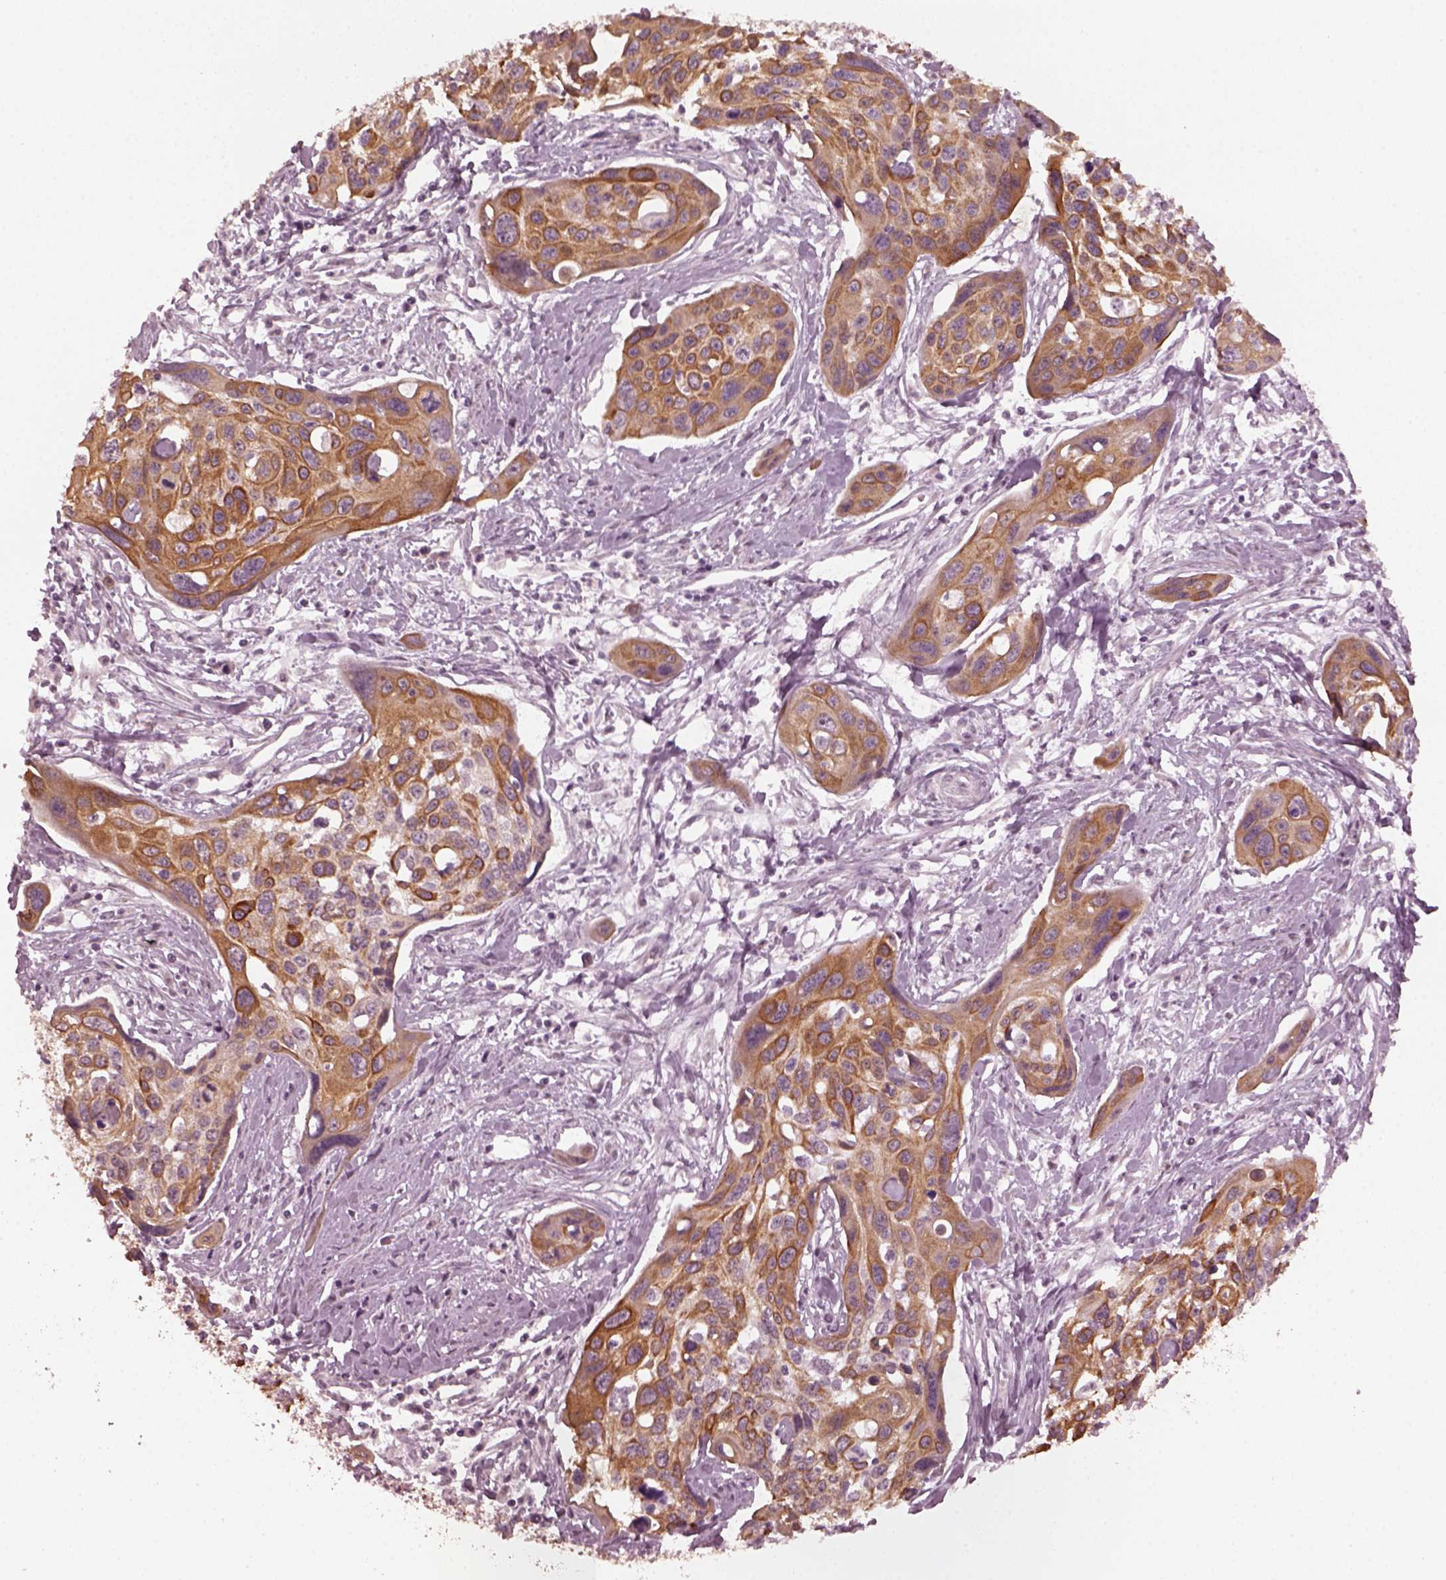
{"staining": {"intensity": "strong", "quantity": ">75%", "location": "cytoplasmic/membranous"}, "tissue": "cervical cancer", "cell_type": "Tumor cells", "image_type": "cancer", "snomed": [{"axis": "morphology", "description": "Squamous cell carcinoma, NOS"}, {"axis": "topography", "description": "Cervix"}], "caption": "Squamous cell carcinoma (cervical) stained with a protein marker displays strong staining in tumor cells.", "gene": "KRT79", "patient": {"sex": "female", "age": 31}}